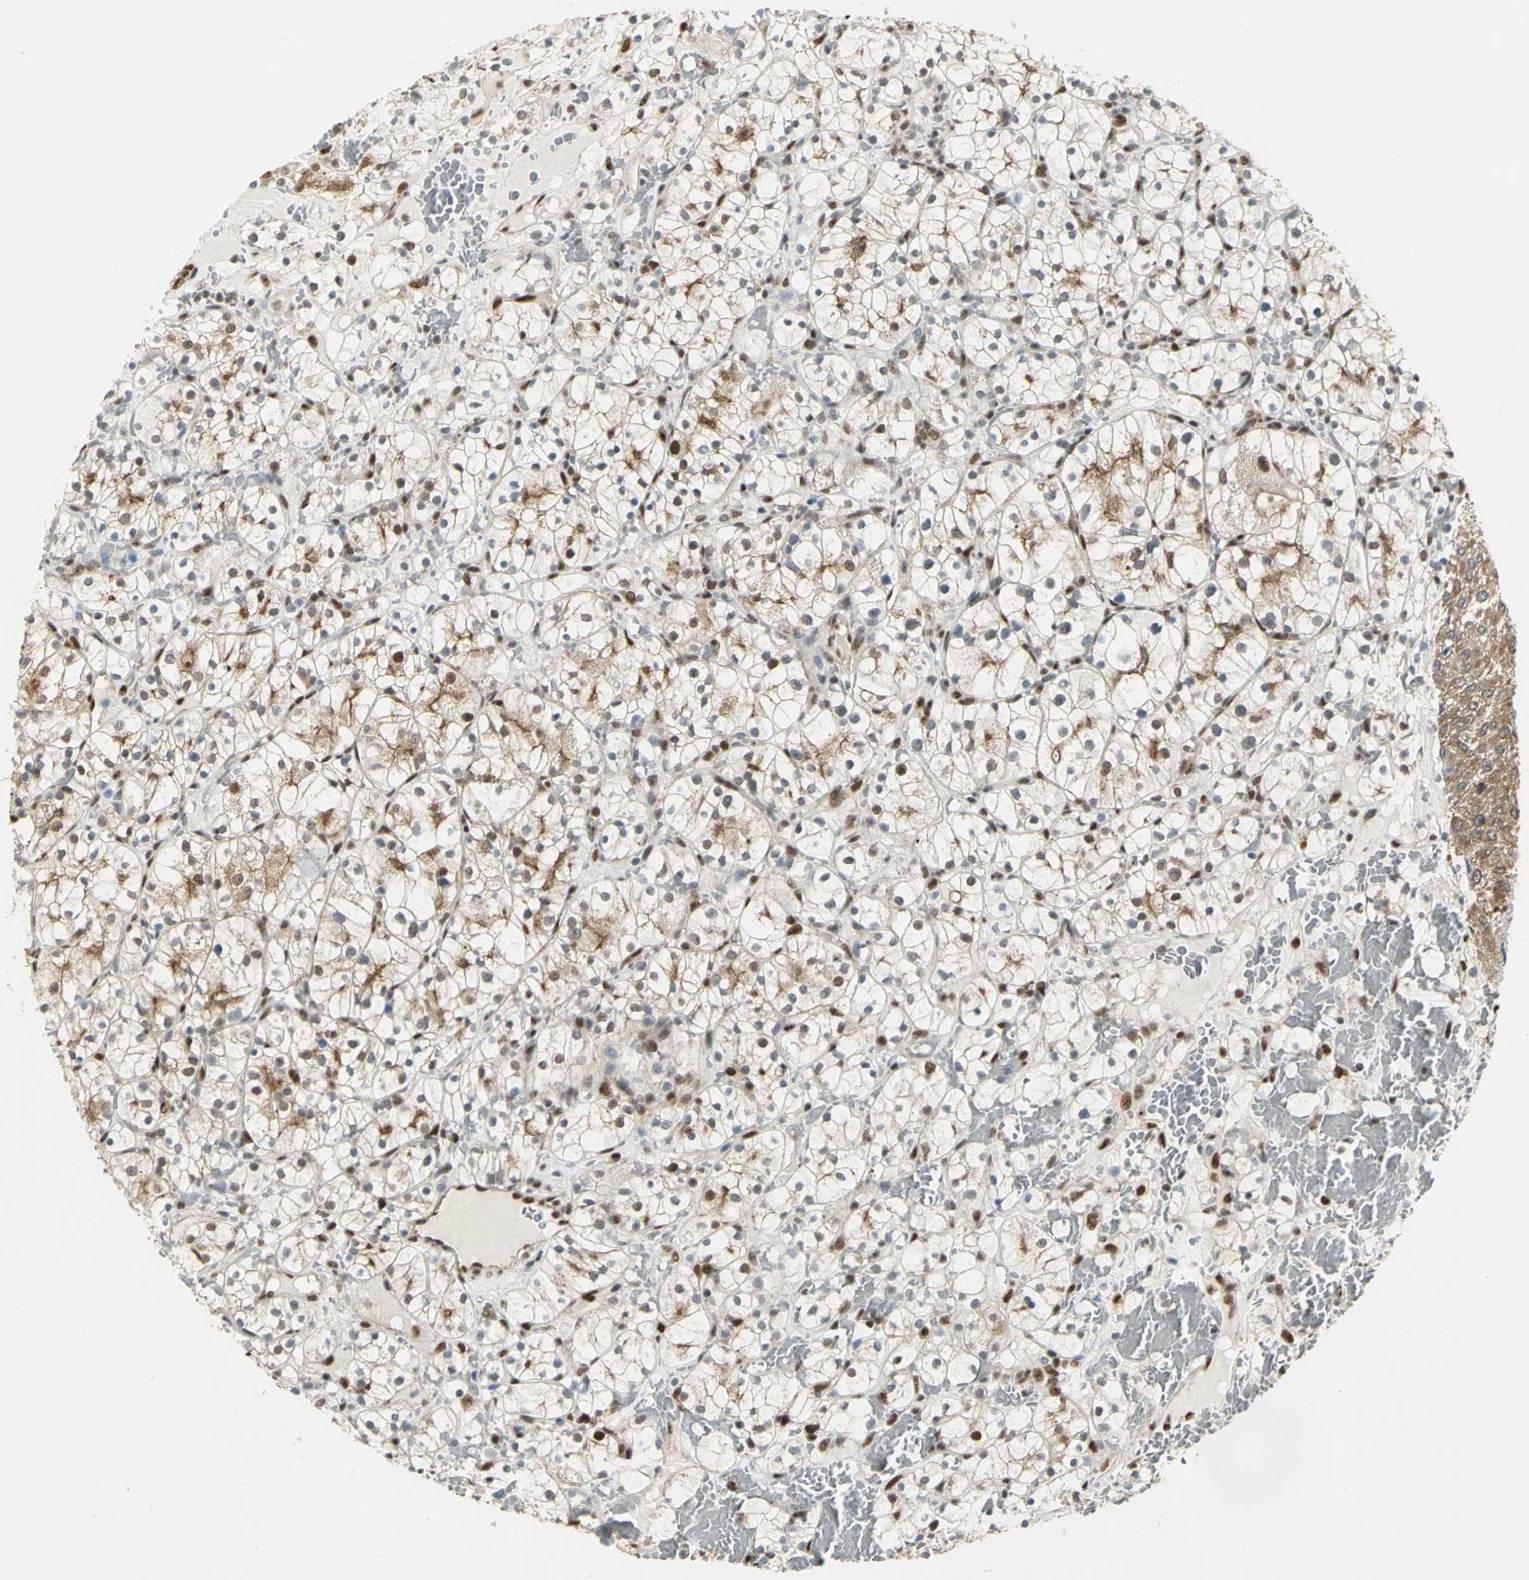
{"staining": {"intensity": "weak", "quantity": "25%-75%", "location": "cytoplasmic/membranous,nuclear"}, "tissue": "renal cancer", "cell_type": "Tumor cells", "image_type": "cancer", "snomed": [{"axis": "morphology", "description": "Adenocarcinoma, NOS"}, {"axis": "topography", "description": "Kidney"}], "caption": "Brown immunohistochemical staining in renal adenocarcinoma displays weak cytoplasmic/membranous and nuclear positivity in about 25%-75% of tumor cells.", "gene": "DDX5", "patient": {"sex": "female", "age": 60}}